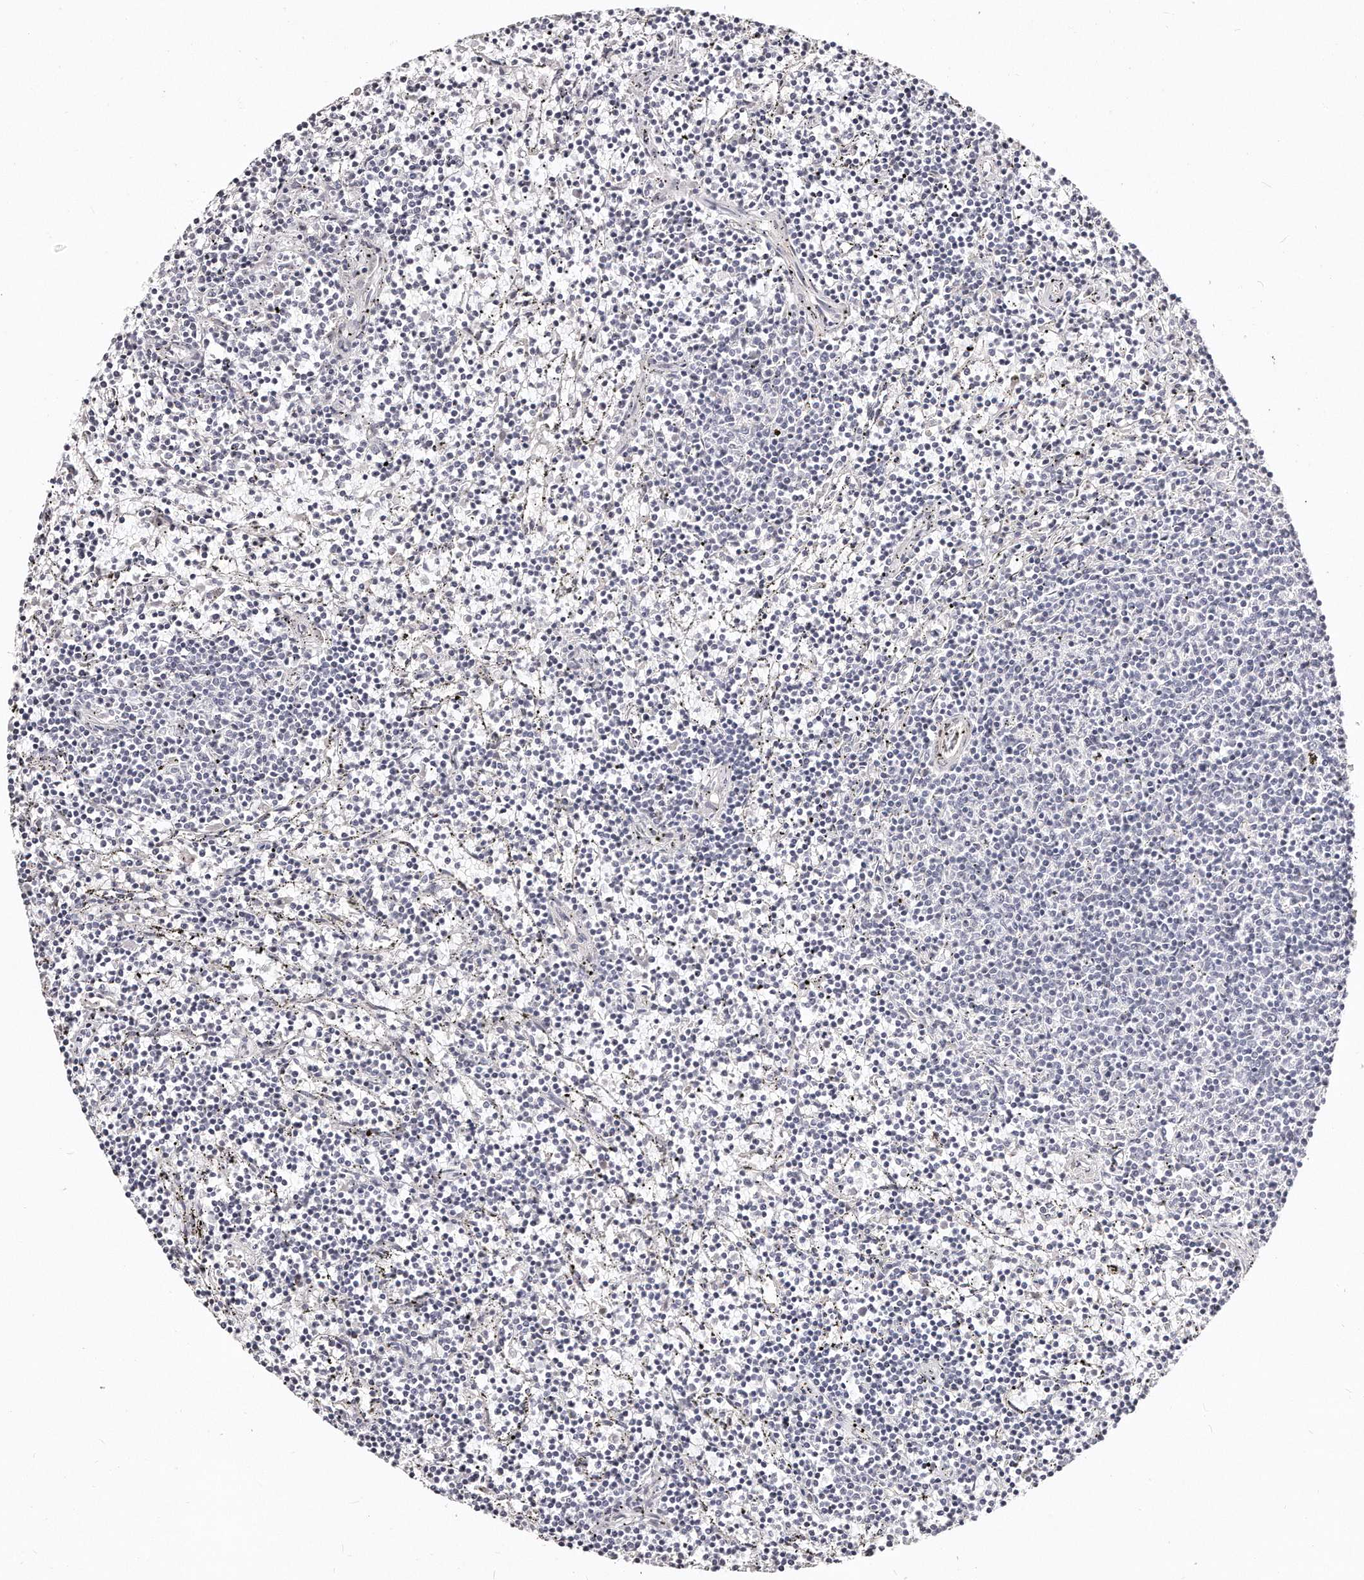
{"staining": {"intensity": "negative", "quantity": "none", "location": "none"}, "tissue": "lymphoma", "cell_type": "Tumor cells", "image_type": "cancer", "snomed": [{"axis": "morphology", "description": "Malignant lymphoma, non-Hodgkin's type, Low grade"}, {"axis": "topography", "description": "Spleen"}], "caption": "Photomicrograph shows no protein staining in tumor cells of lymphoma tissue. Brightfield microscopy of immunohistochemistry stained with DAB (3,3'-diaminobenzidine) (brown) and hematoxylin (blue), captured at high magnification.", "gene": "LMOD1", "patient": {"sex": "female", "age": 50}}